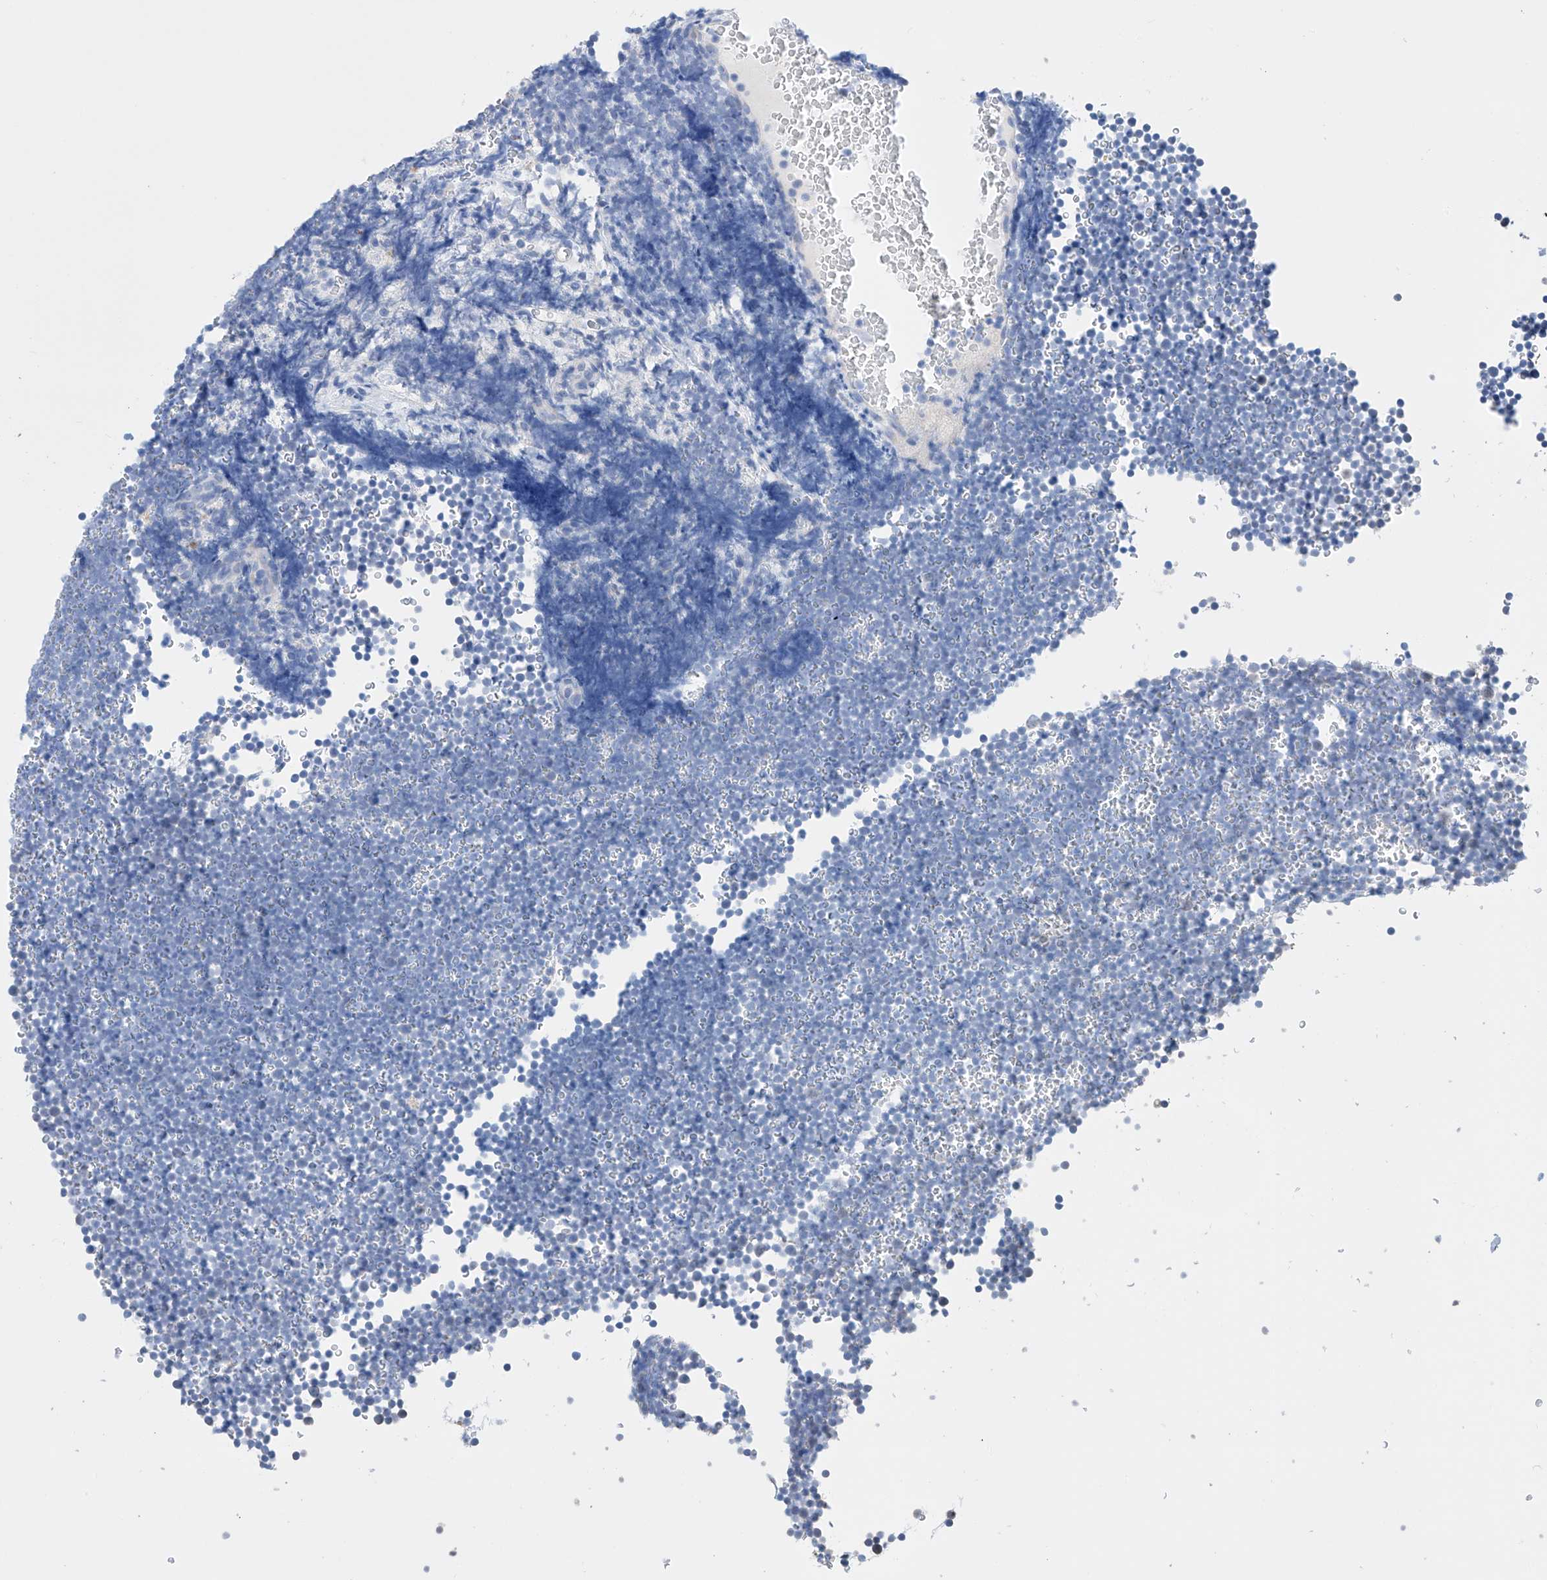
{"staining": {"intensity": "negative", "quantity": "none", "location": "none"}, "tissue": "lymphoma", "cell_type": "Tumor cells", "image_type": "cancer", "snomed": [{"axis": "morphology", "description": "Malignant lymphoma, non-Hodgkin's type, High grade"}, {"axis": "topography", "description": "Lymph node"}], "caption": "Tumor cells show no significant staining in lymphoma.", "gene": "AFG1L", "patient": {"sex": "male", "age": 13}}